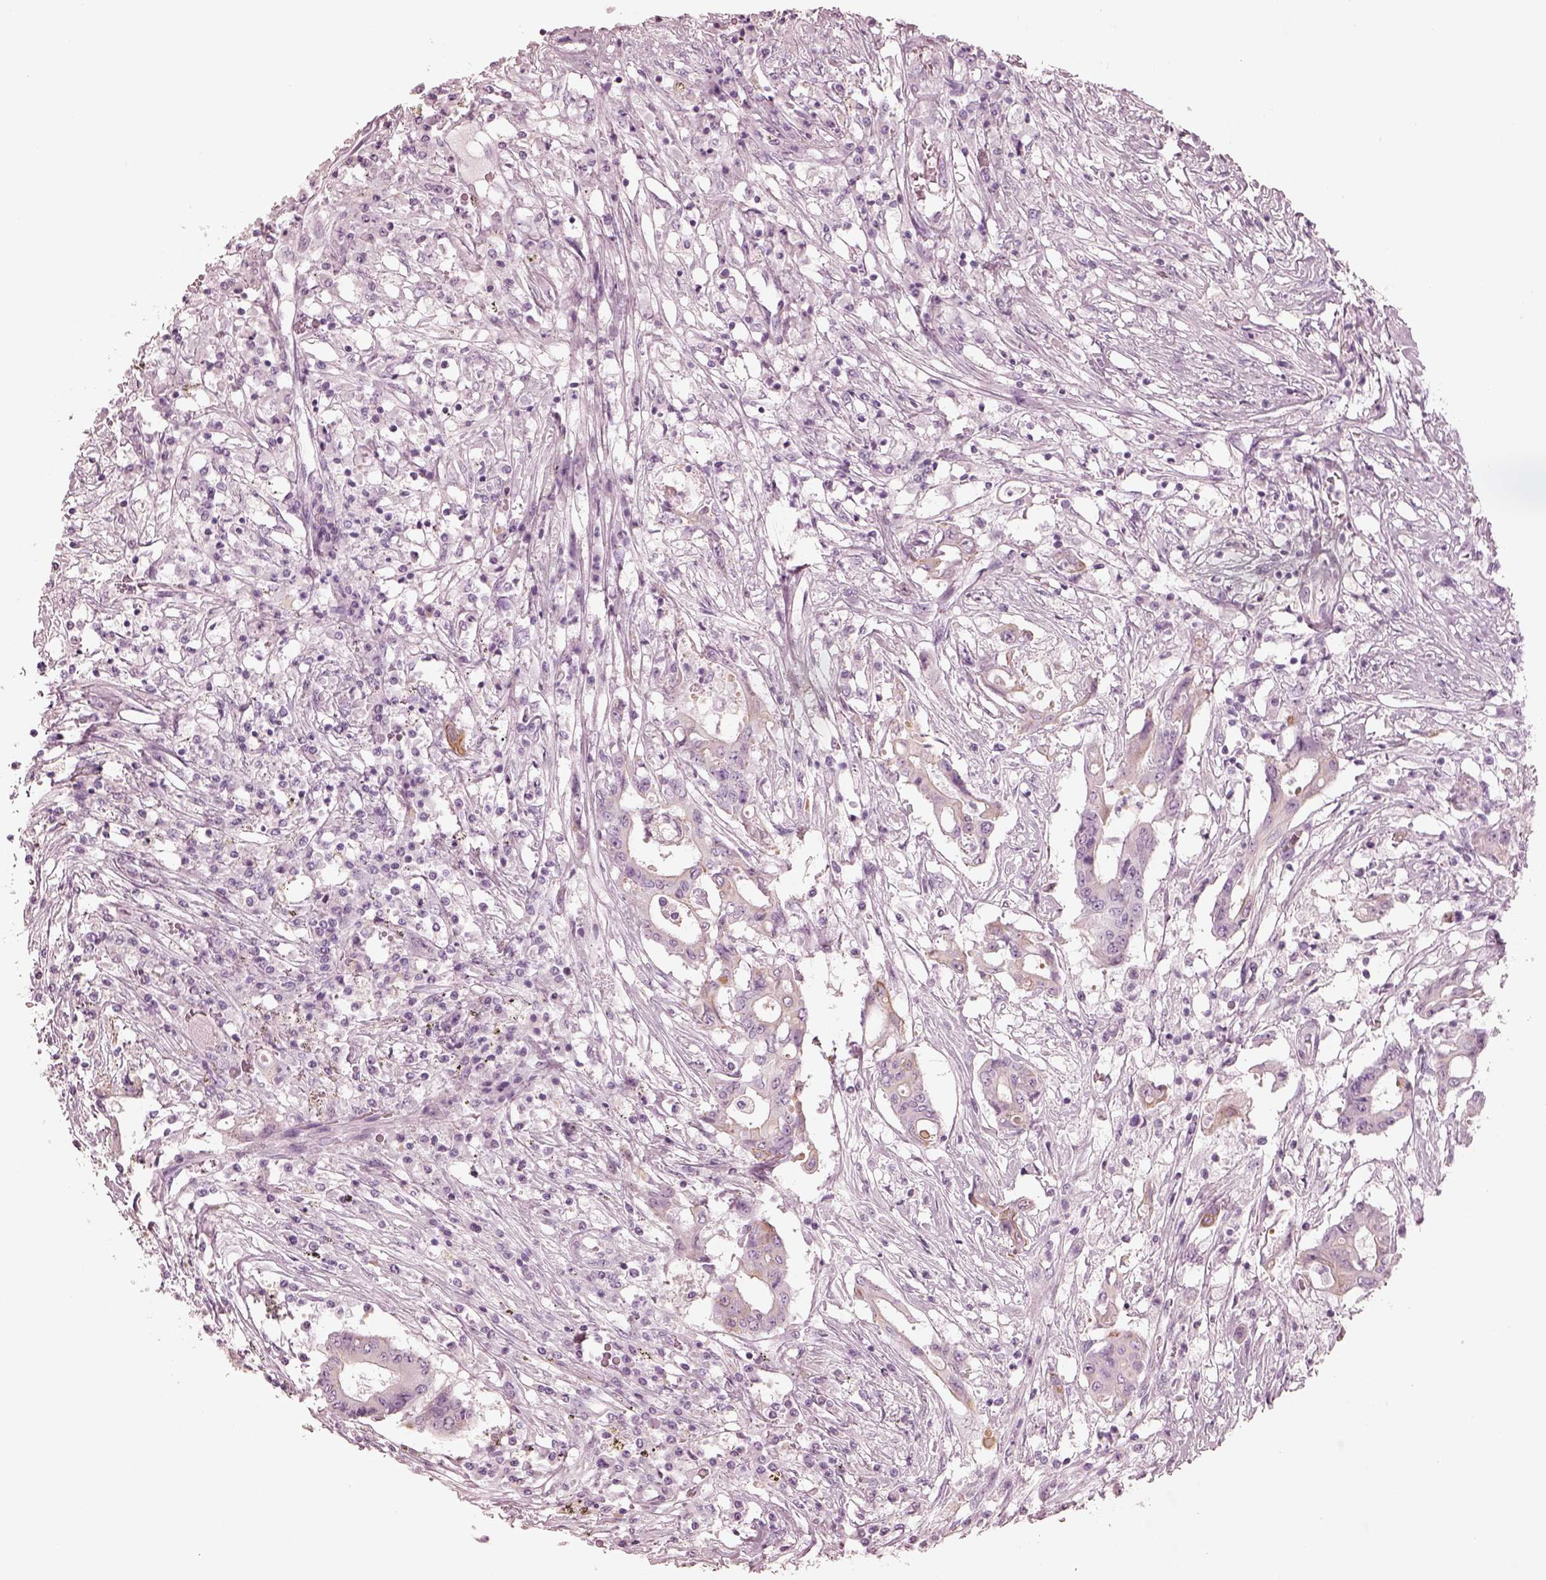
{"staining": {"intensity": "moderate", "quantity": "<25%", "location": "cytoplasmic/membranous"}, "tissue": "colorectal cancer", "cell_type": "Tumor cells", "image_type": "cancer", "snomed": [{"axis": "morphology", "description": "Adenocarcinoma, NOS"}, {"axis": "topography", "description": "Rectum"}], "caption": "An image of colorectal adenocarcinoma stained for a protein displays moderate cytoplasmic/membranous brown staining in tumor cells.", "gene": "PON3", "patient": {"sex": "male", "age": 54}}